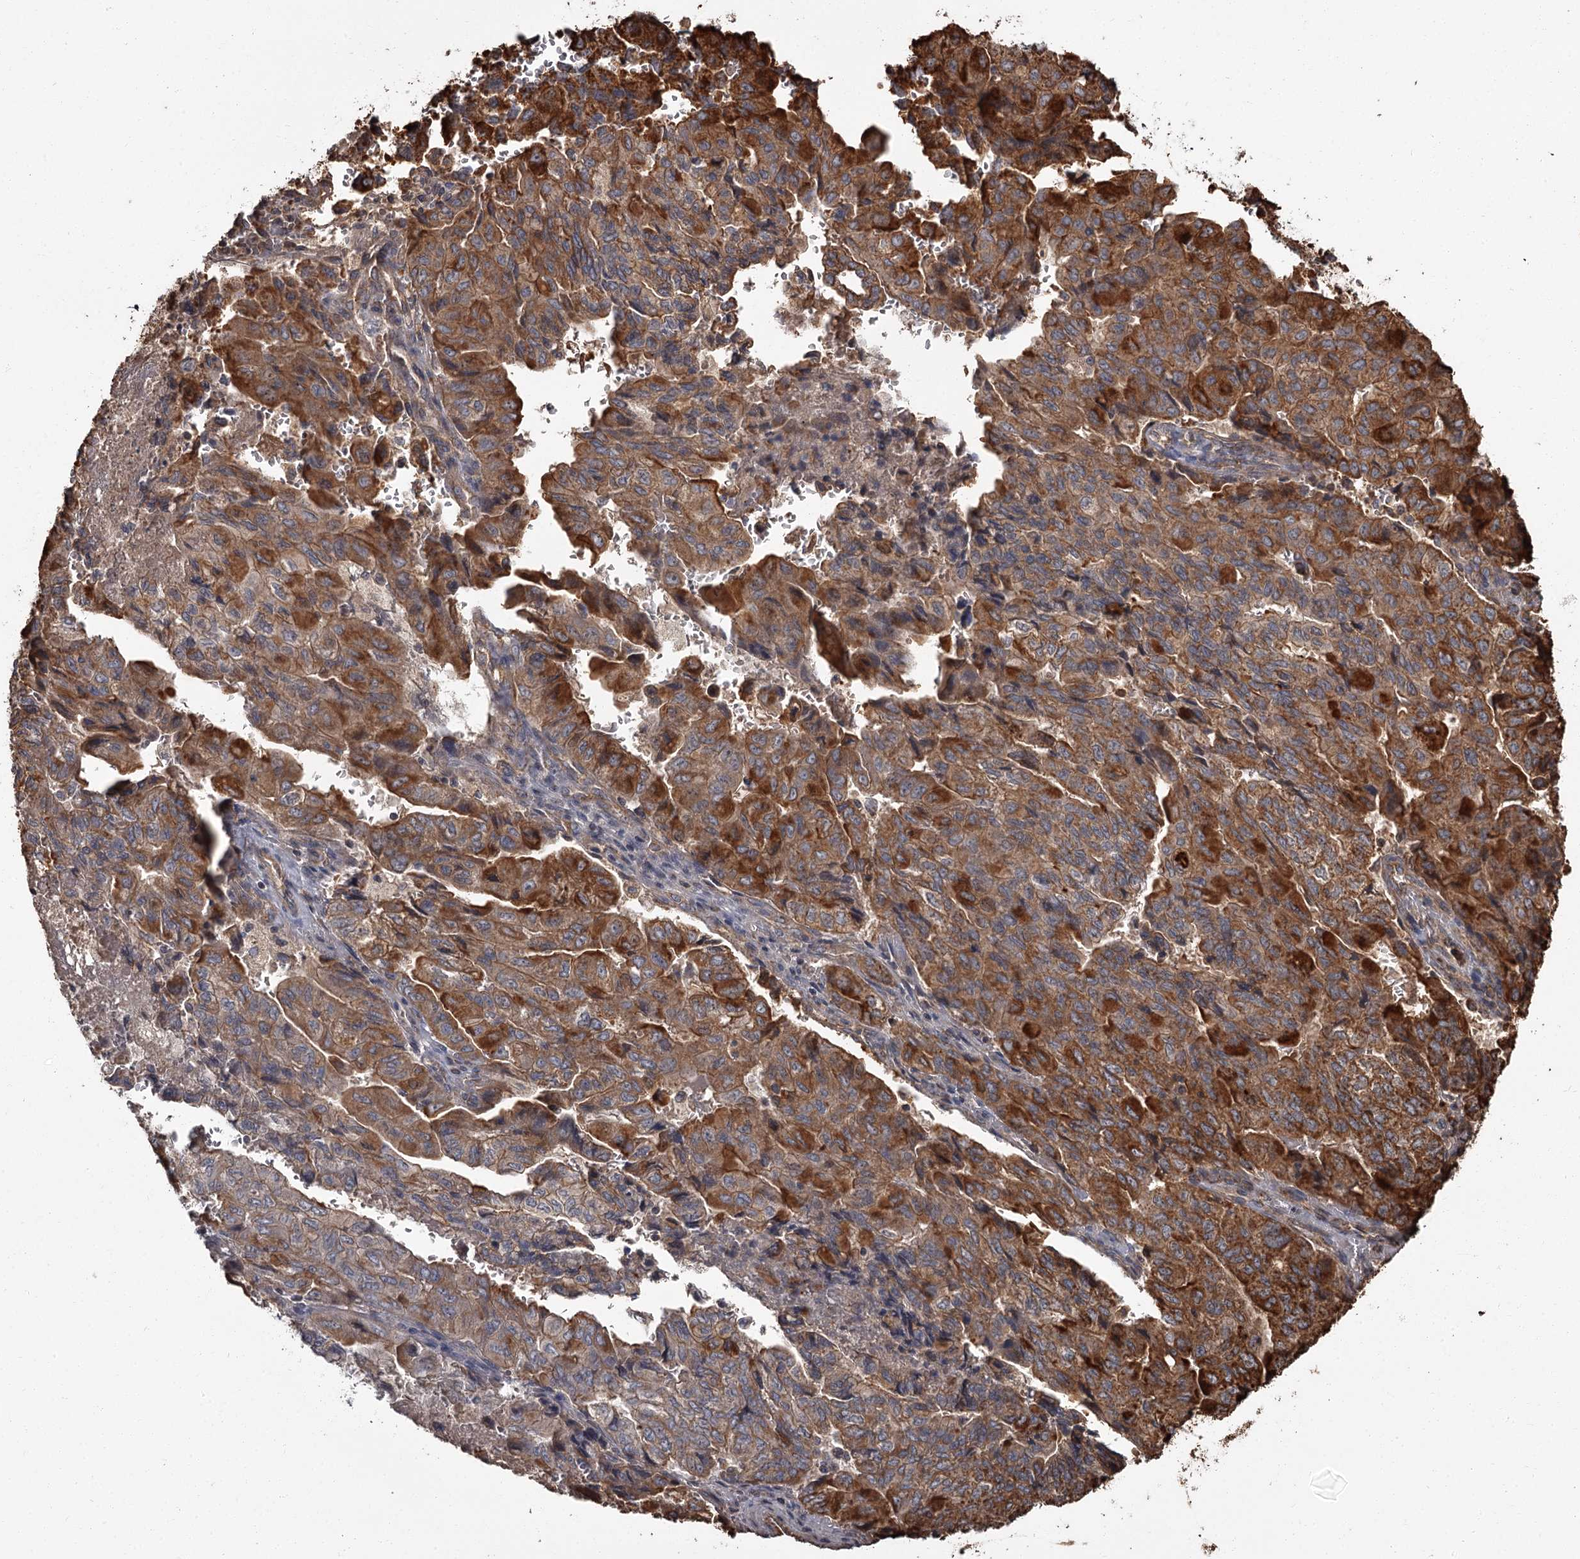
{"staining": {"intensity": "strong", "quantity": "25%-75%", "location": "cytoplasmic/membranous"}, "tissue": "pancreatic cancer", "cell_type": "Tumor cells", "image_type": "cancer", "snomed": [{"axis": "morphology", "description": "Adenocarcinoma, NOS"}, {"axis": "topography", "description": "Pancreas"}], "caption": "This is an image of IHC staining of pancreatic cancer, which shows strong positivity in the cytoplasmic/membranous of tumor cells.", "gene": "THAP9", "patient": {"sex": "male", "age": 59}}